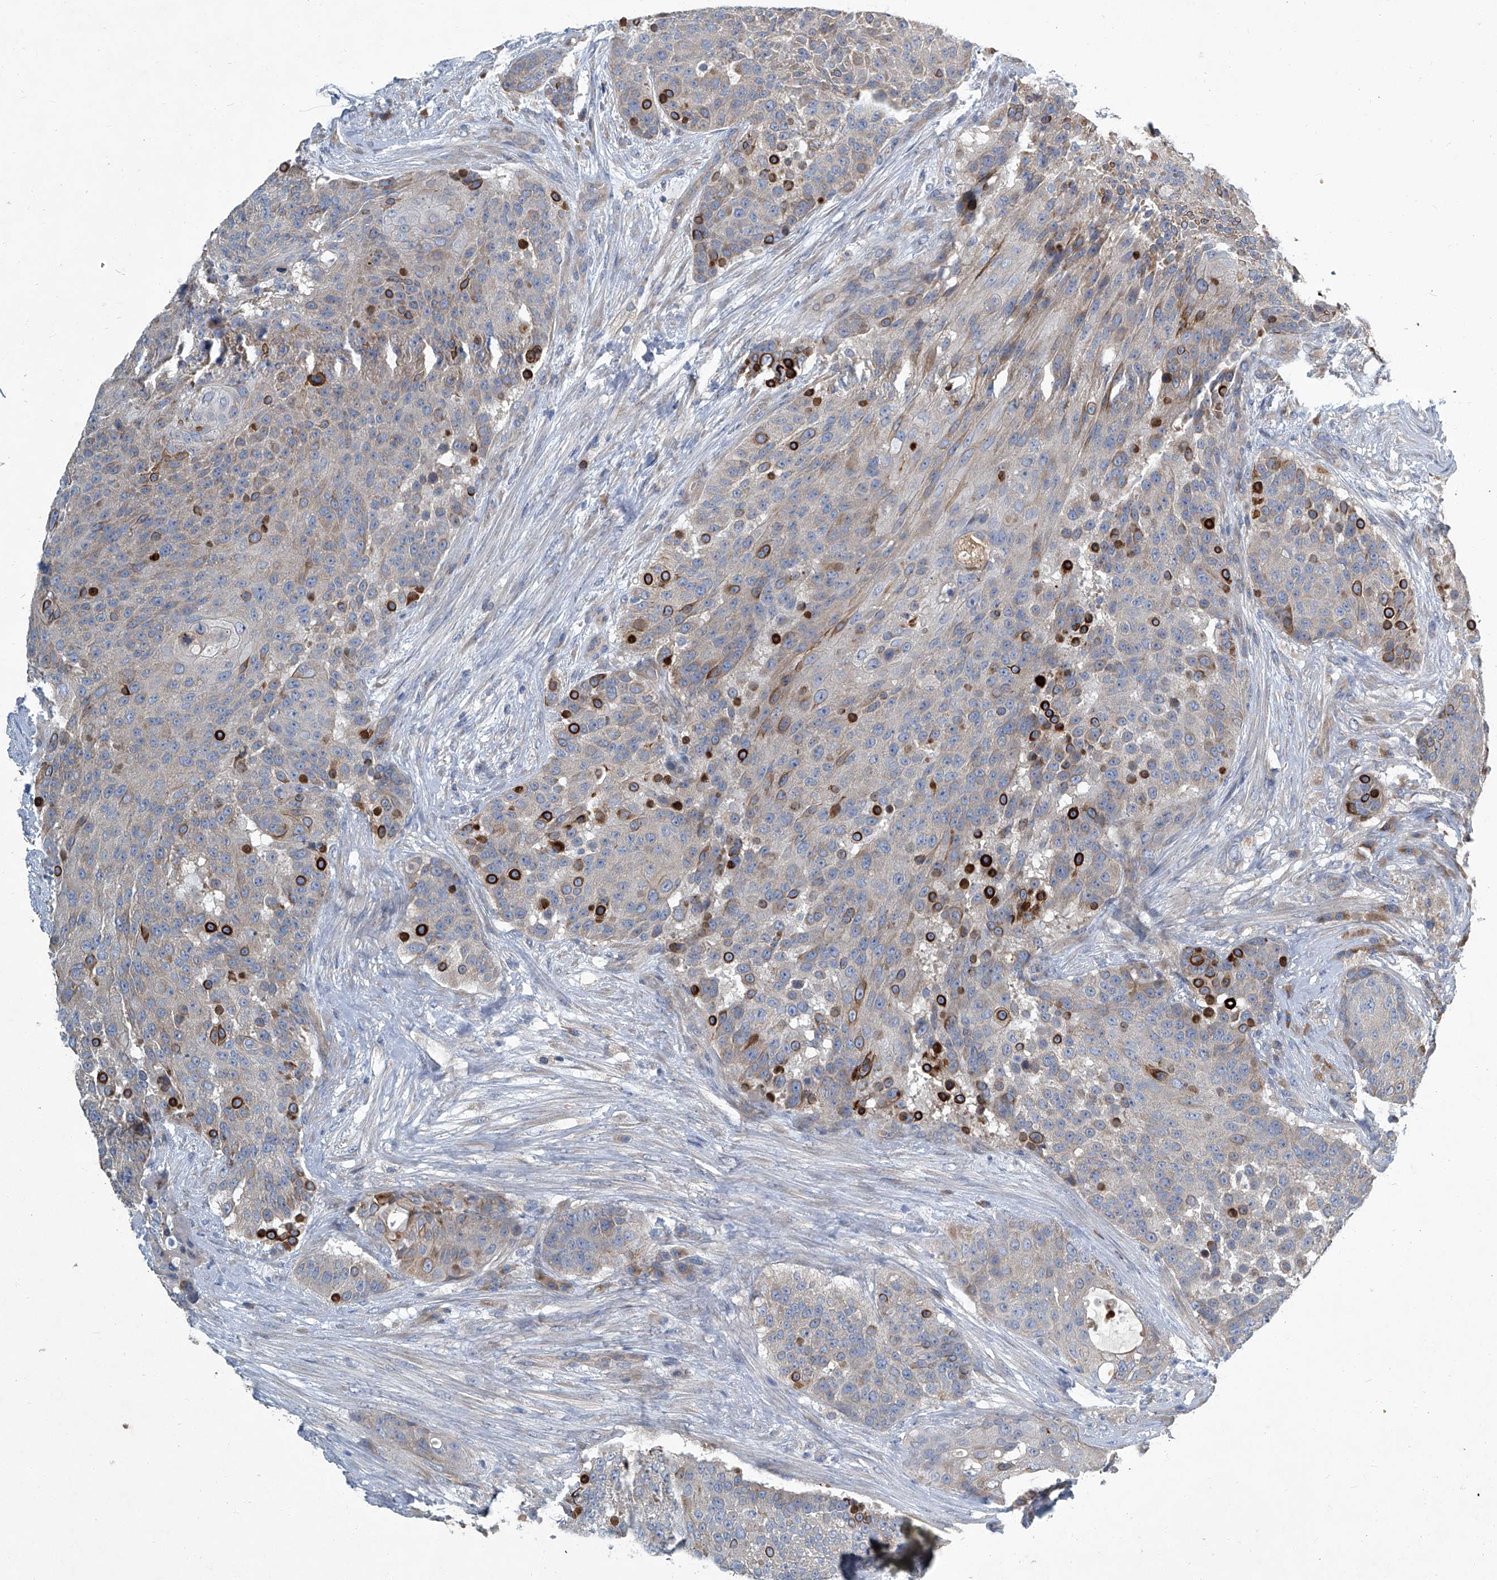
{"staining": {"intensity": "strong", "quantity": "<25%", "location": "cytoplasmic/membranous"}, "tissue": "urothelial cancer", "cell_type": "Tumor cells", "image_type": "cancer", "snomed": [{"axis": "morphology", "description": "Urothelial carcinoma, High grade"}, {"axis": "topography", "description": "Urinary bladder"}], "caption": "IHC image of urothelial cancer stained for a protein (brown), which displays medium levels of strong cytoplasmic/membranous expression in about <25% of tumor cells.", "gene": "SLC26A11", "patient": {"sex": "female", "age": 63}}